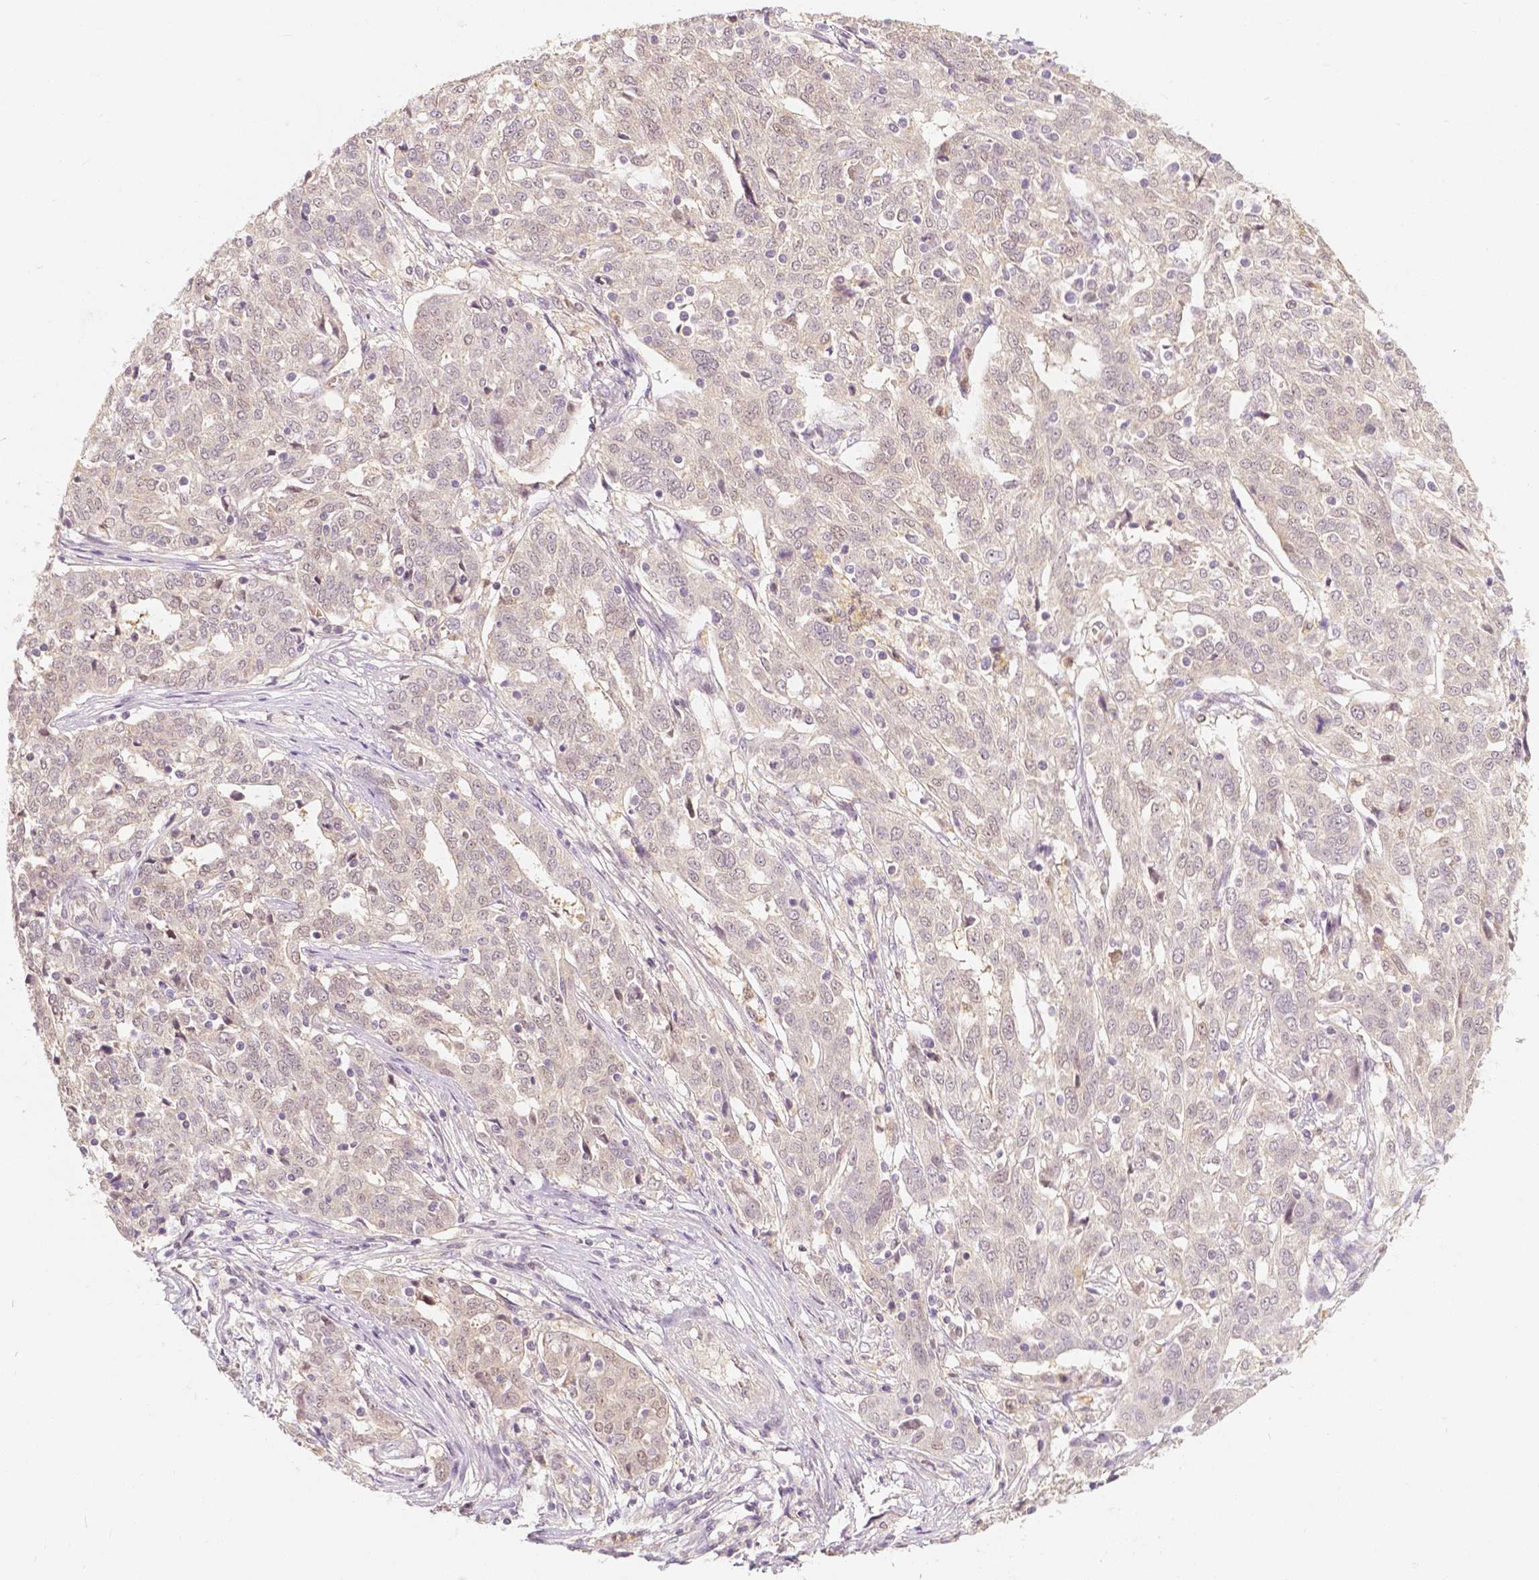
{"staining": {"intensity": "negative", "quantity": "none", "location": "none"}, "tissue": "ovarian cancer", "cell_type": "Tumor cells", "image_type": "cancer", "snomed": [{"axis": "morphology", "description": "Cystadenocarcinoma, serous, NOS"}, {"axis": "topography", "description": "Ovary"}], "caption": "An immunohistochemistry image of ovarian cancer is shown. There is no staining in tumor cells of ovarian cancer. (IHC, brightfield microscopy, high magnification).", "gene": "NAPRT", "patient": {"sex": "female", "age": 67}}